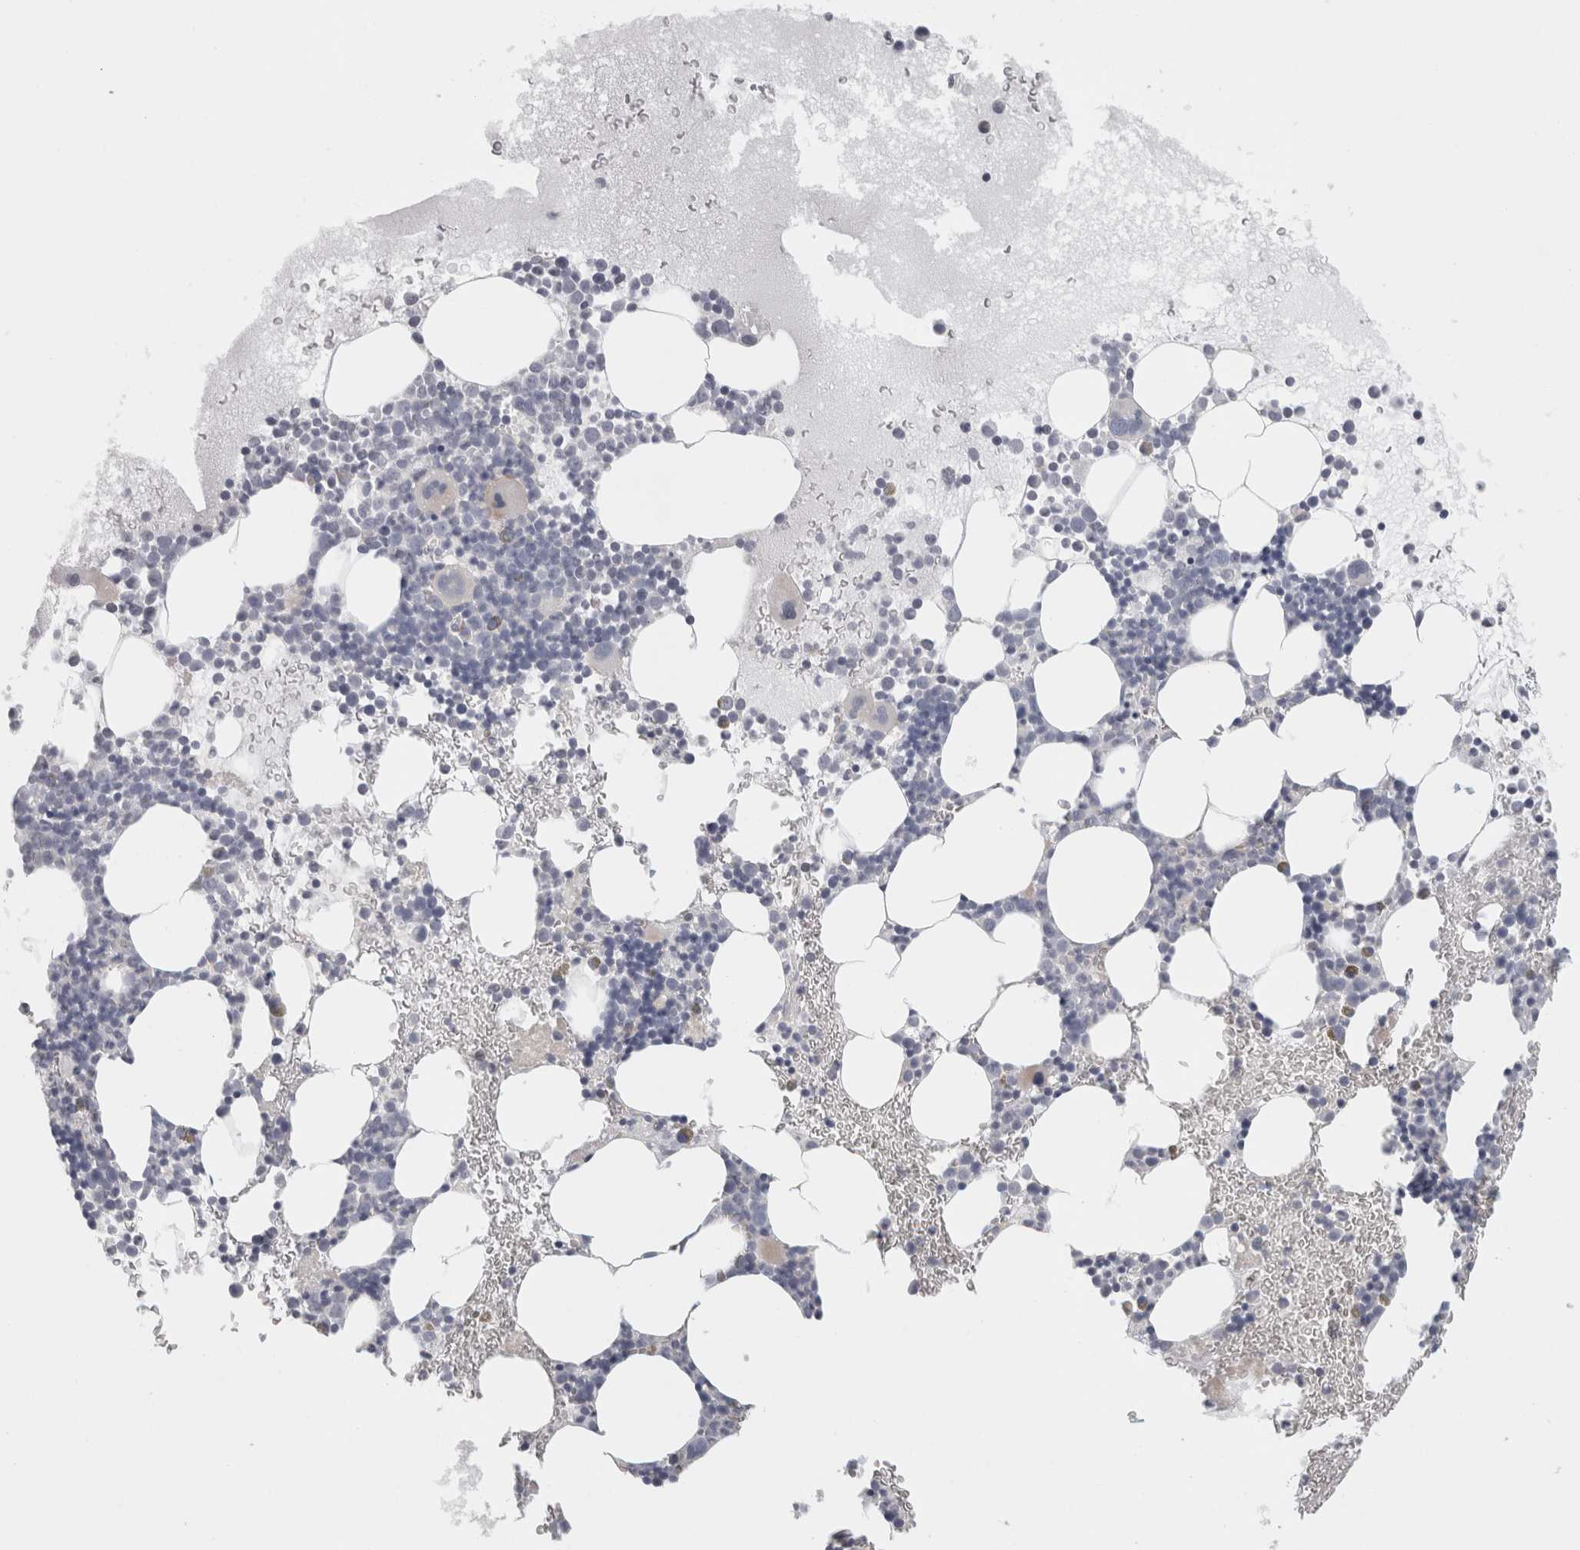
{"staining": {"intensity": "negative", "quantity": "none", "location": "none"}, "tissue": "bone marrow", "cell_type": "Hematopoietic cells", "image_type": "normal", "snomed": [{"axis": "morphology", "description": "Normal tissue, NOS"}, {"axis": "morphology", "description": "Inflammation, NOS"}, {"axis": "topography", "description": "Bone marrow"}], "caption": "The histopathology image reveals no staining of hematopoietic cells in normal bone marrow.", "gene": "FBLIM1", "patient": {"sex": "female", "age": 45}}